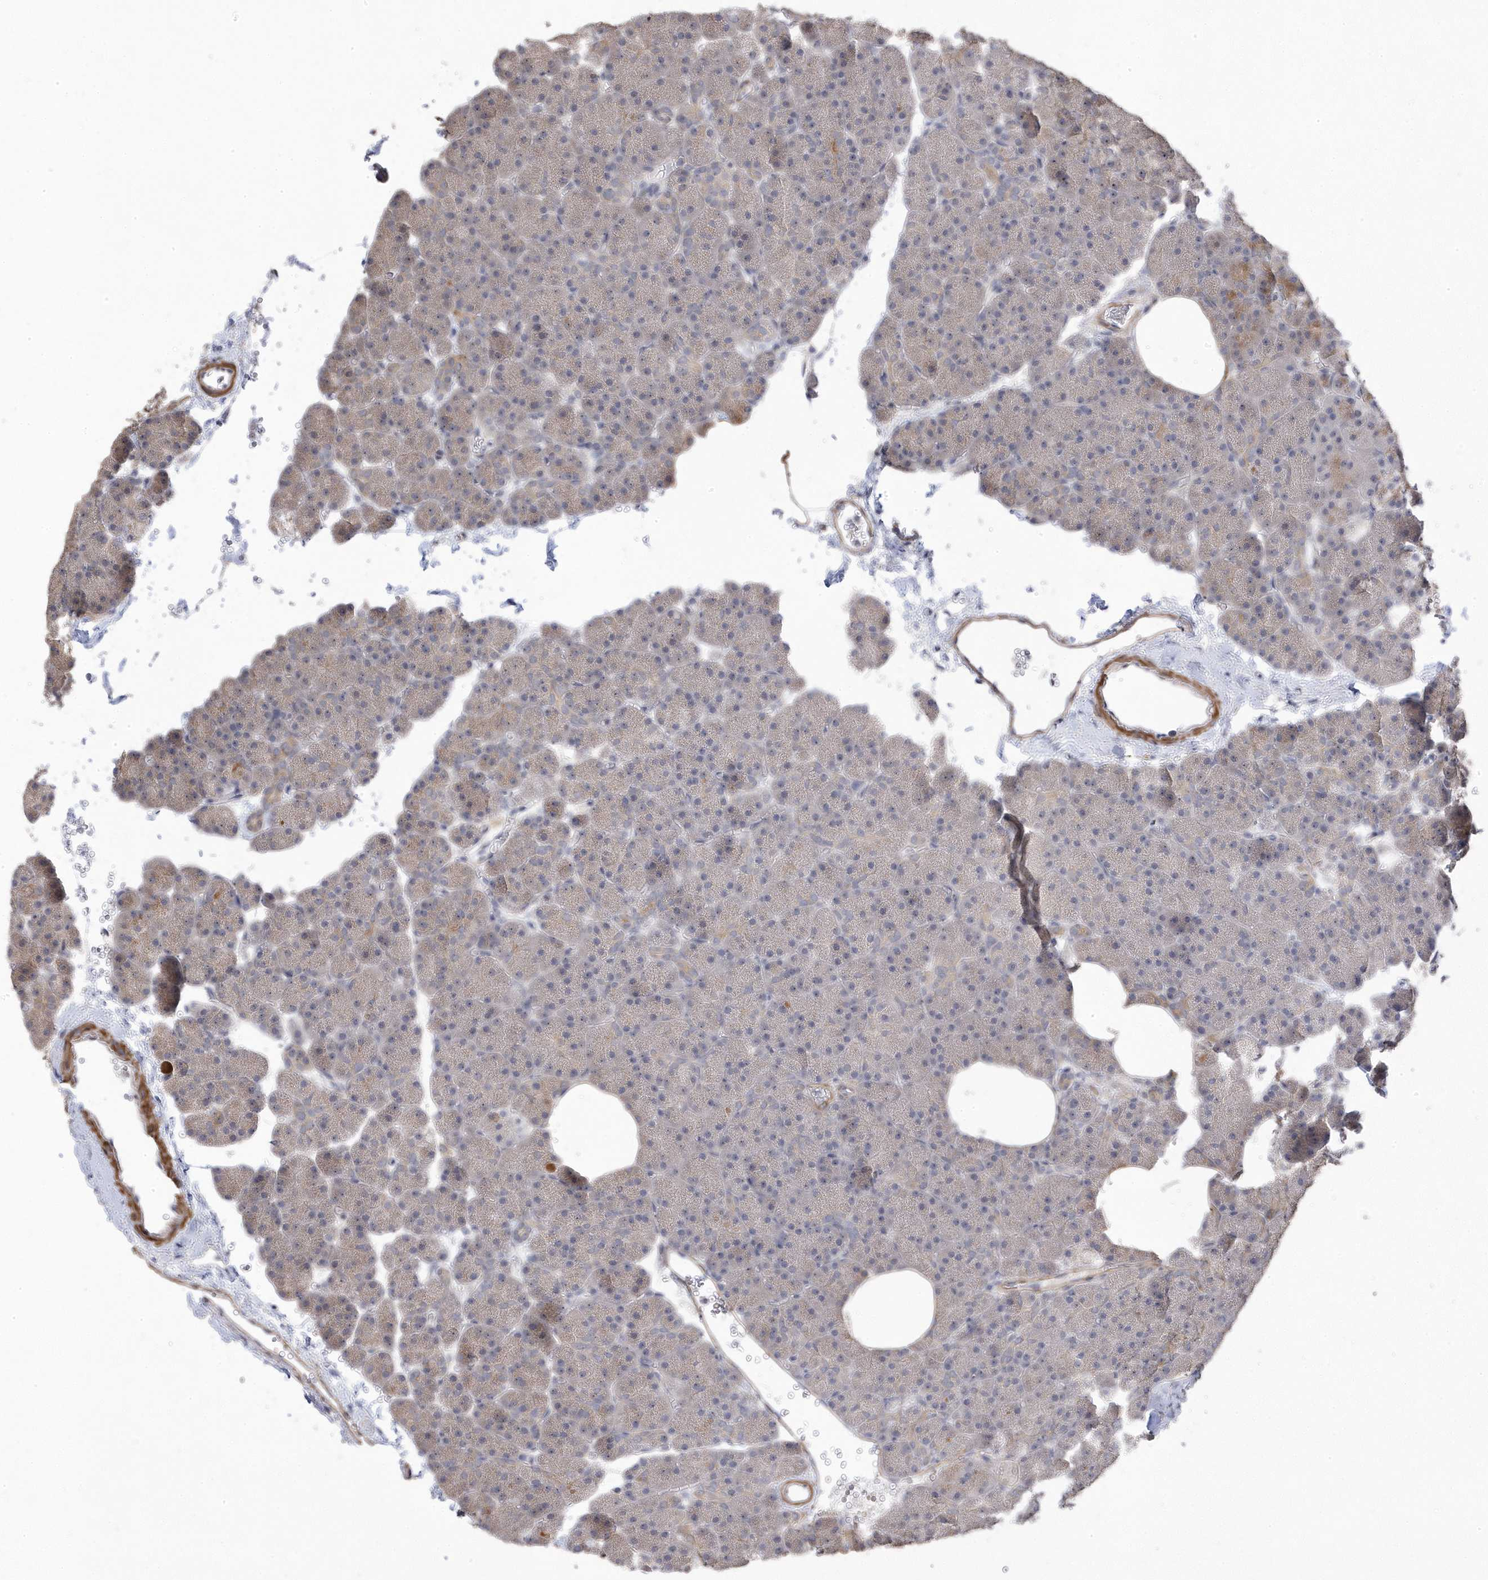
{"staining": {"intensity": "moderate", "quantity": "<25%", "location": "cytoplasmic/membranous"}, "tissue": "pancreas", "cell_type": "Exocrine glandular cells", "image_type": "normal", "snomed": [{"axis": "morphology", "description": "Normal tissue, NOS"}, {"axis": "morphology", "description": "Carcinoid, malignant, NOS"}, {"axis": "topography", "description": "Pancreas"}], "caption": "Protein analysis of normal pancreas exhibits moderate cytoplasmic/membranous staining in approximately <25% of exocrine glandular cells. The staining was performed using DAB to visualize the protein expression in brown, while the nuclei were stained in blue with hematoxylin (Magnification: 20x).", "gene": "GTPBP6", "patient": {"sex": "female", "age": 35}}